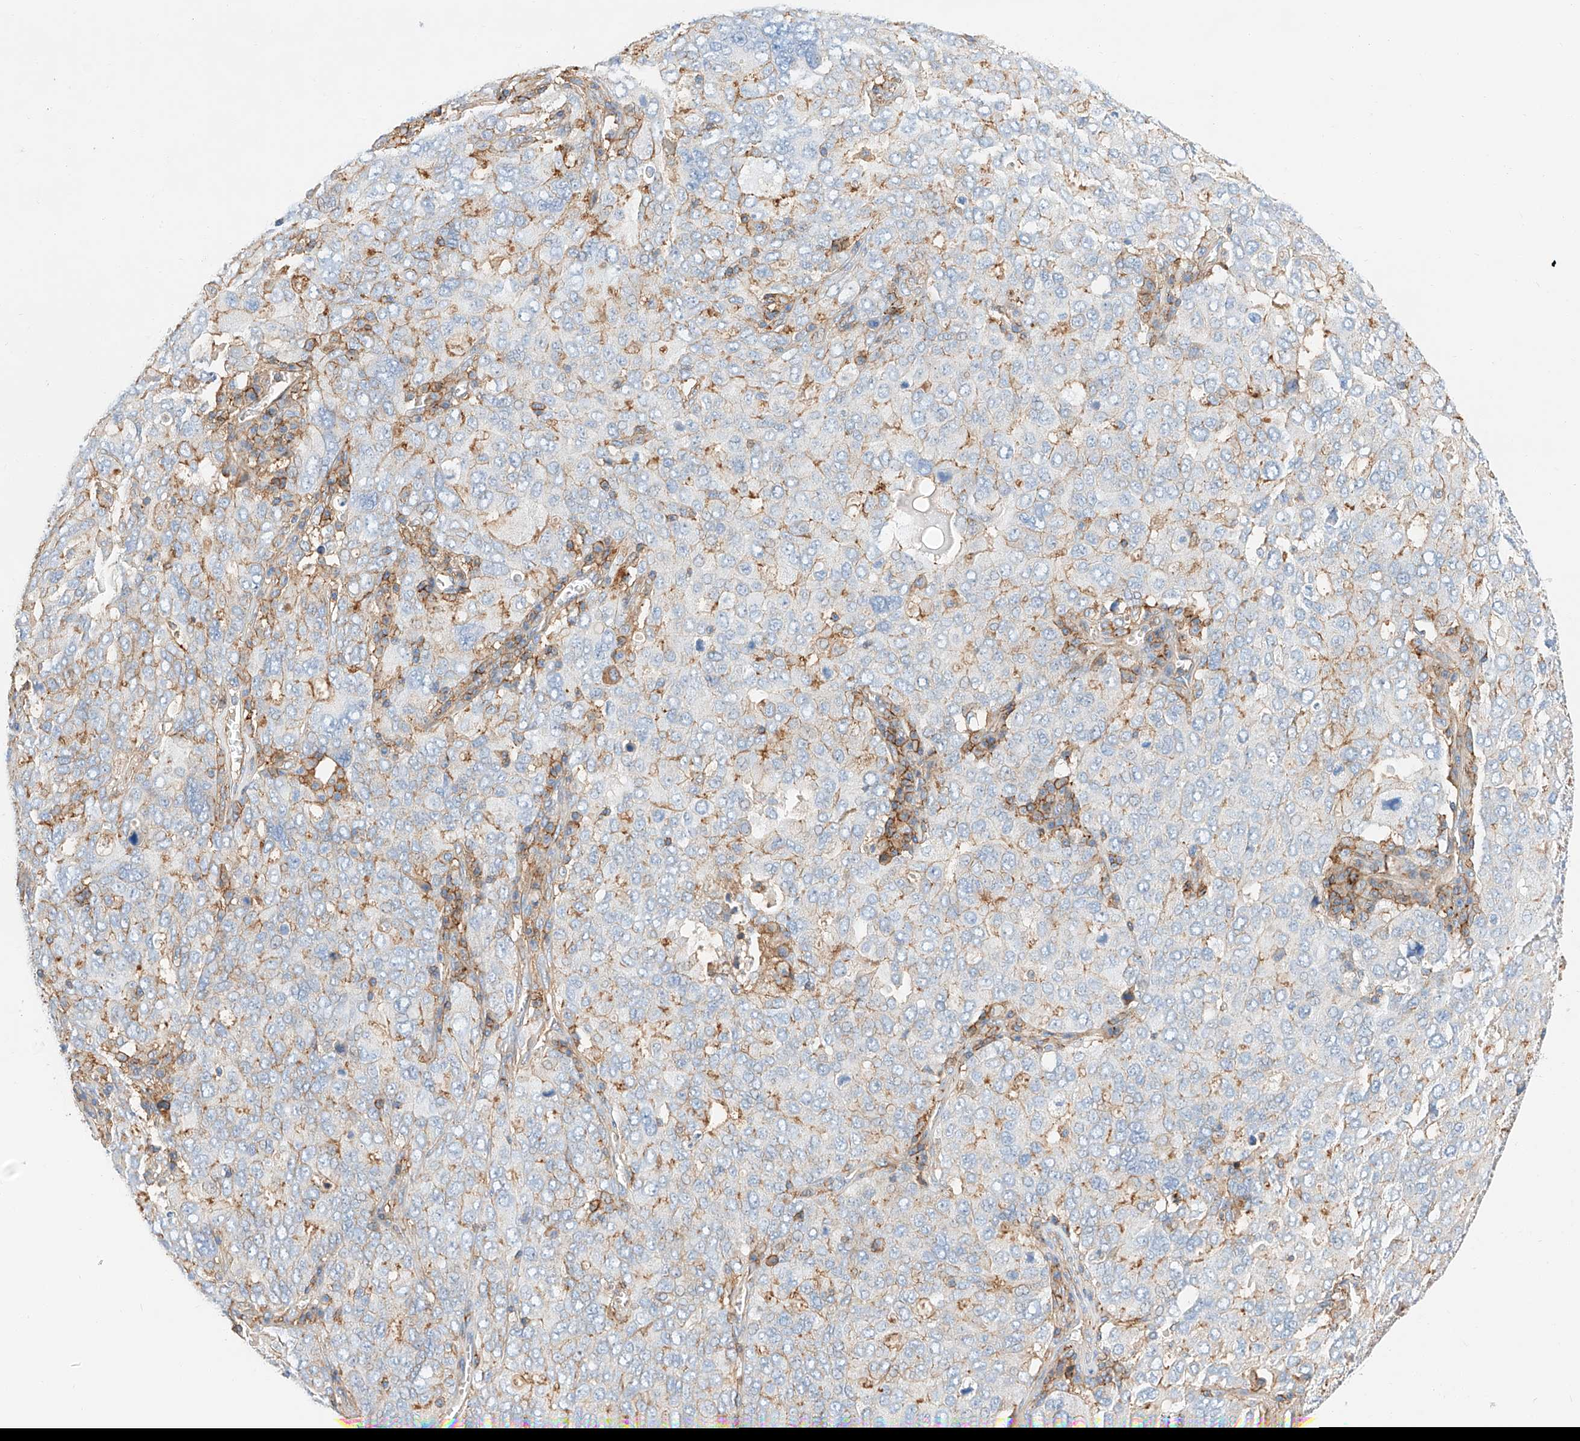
{"staining": {"intensity": "moderate", "quantity": "<25%", "location": "cytoplasmic/membranous"}, "tissue": "ovarian cancer", "cell_type": "Tumor cells", "image_type": "cancer", "snomed": [{"axis": "morphology", "description": "Carcinoma, endometroid"}, {"axis": "topography", "description": "Ovary"}], "caption": "Ovarian cancer stained with a brown dye exhibits moderate cytoplasmic/membranous positive staining in about <25% of tumor cells.", "gene": "HAUS4", "patient": {"sex": "female", "age": 62}}